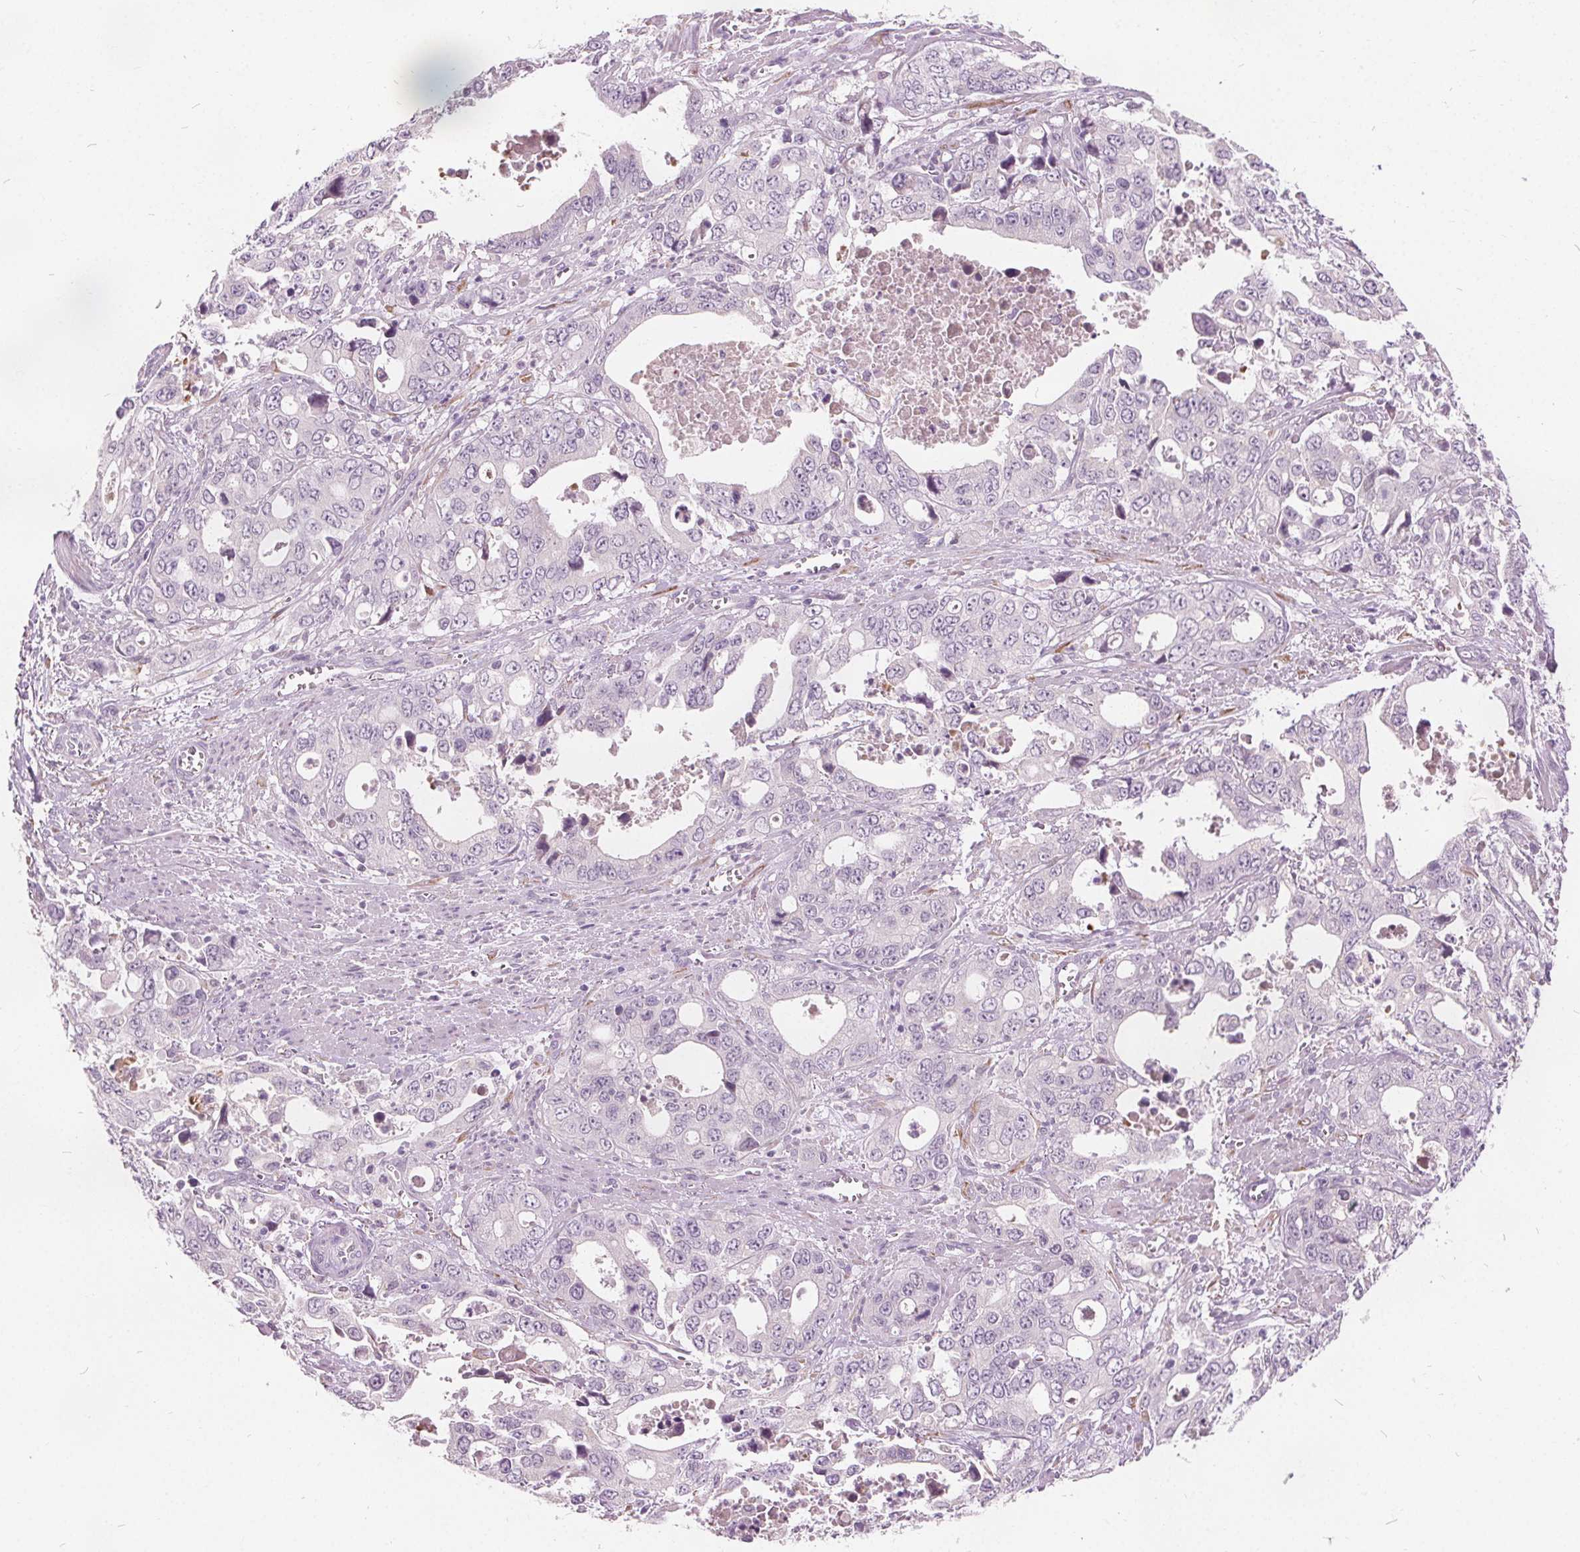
{"staining": {"intensity": "negative", "quantity": "none", "location": "none"}, "tissue": "stomach cancer", "cell_type": "Tumor cells", "image_type": "cancer", "snomed": [{"axis": "morphology", "description": "Adenocarcinoma, NOS"}, {"axis": "topography", "description": "Stomach, upper"}], "caption": "There is no significant staining in tumor cells of stomach cancer (adenocarcinoma).", "gene": "ACOX2", "patient": {"sex": "male", "age": 74}}